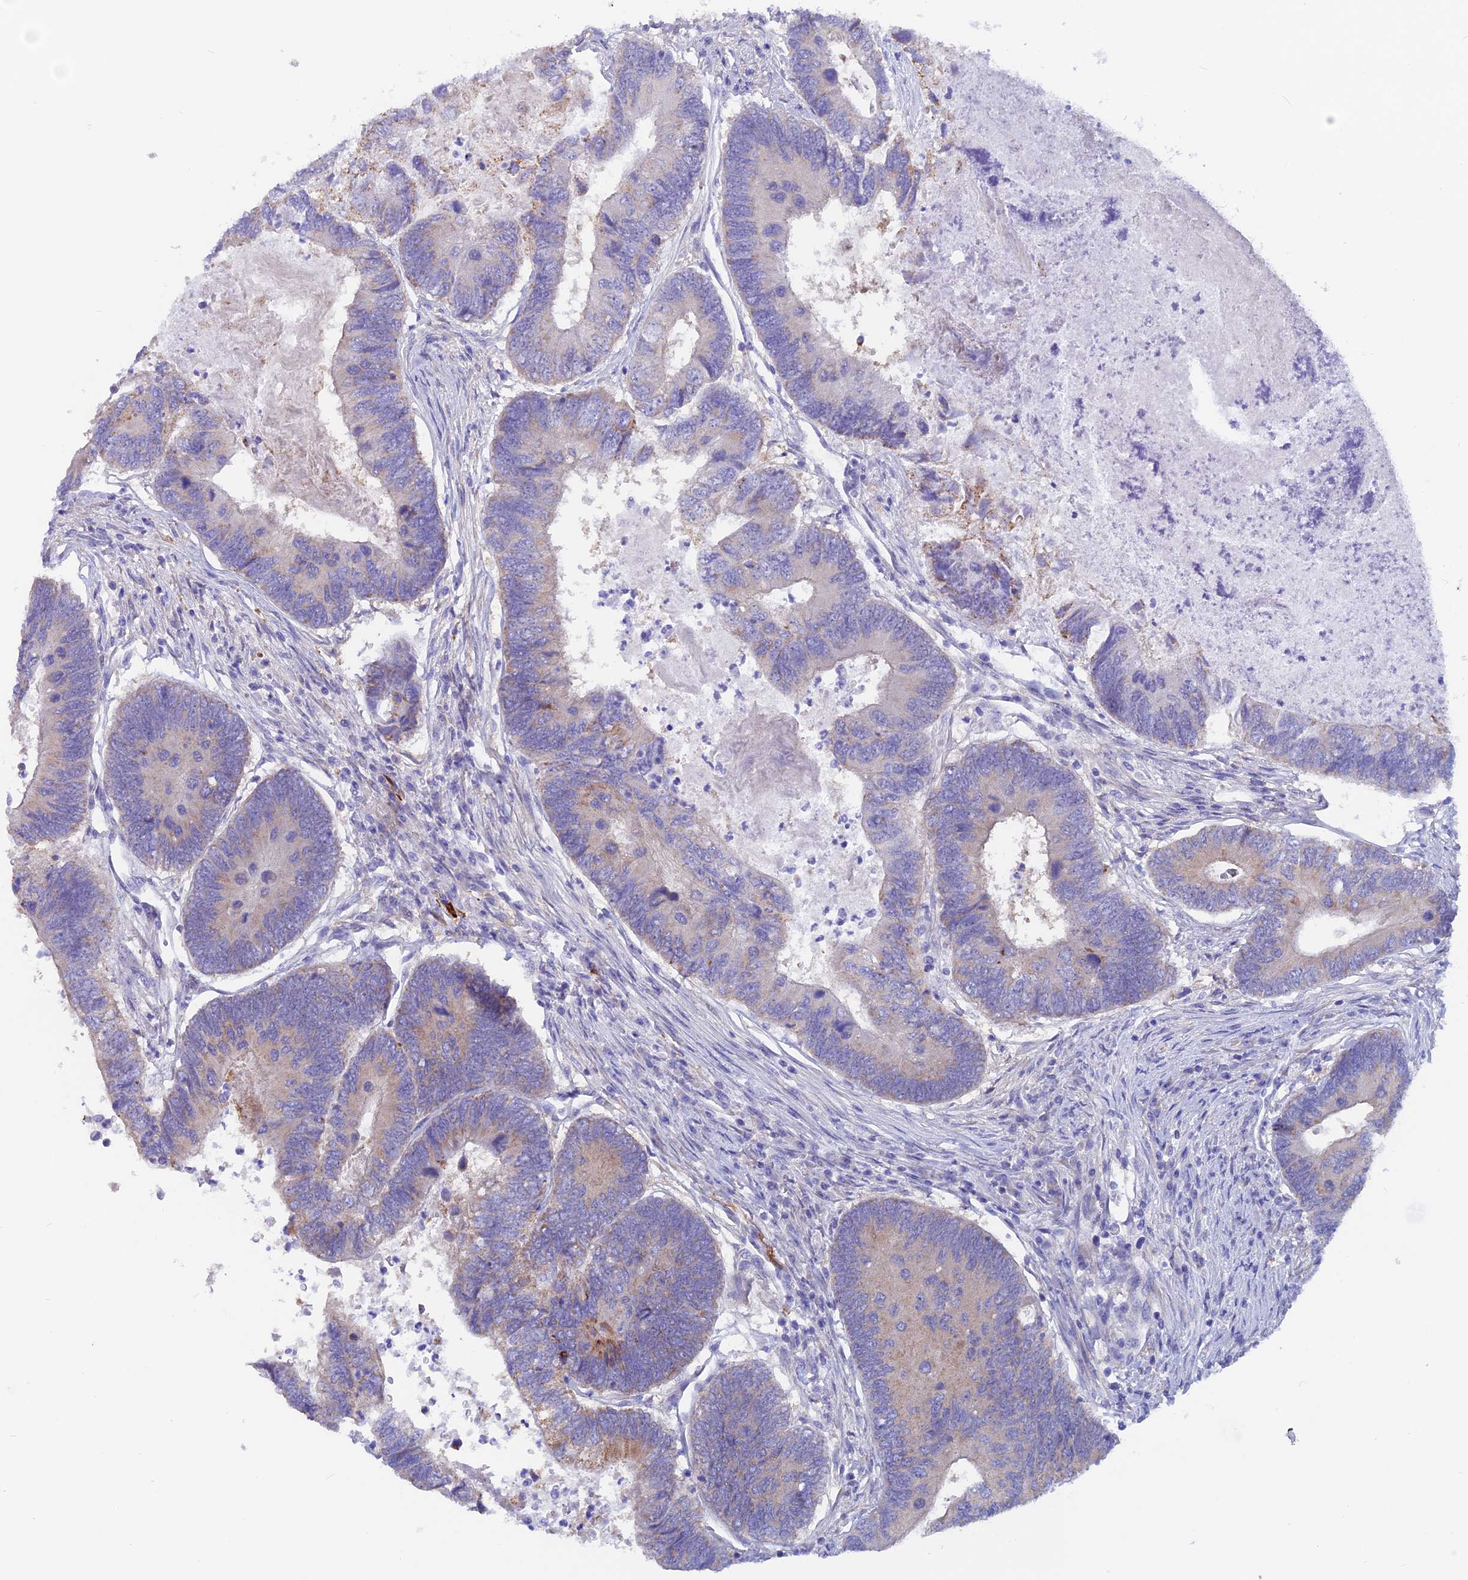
{"staining": {"intensity": "weak", "quantity": "<25%", "location": "cytoplasmic/membranous"}, "tissue": "colorectal cancer", "cell_type": "Tumor cells", "image_type": "cancer", "snomed": [{"axis": "morphology", "description": "Adenocarcinoma, NOS"}, {"axis": "topography", "description": "Colon"}], "caption": "A histopathology image of colorectal cancer (adenocarcinoma) stained for a protein demonstrates no brown staining in tumor cells.", "gene": "LZTFL1", "patient": {"sex": "female", "age": 67}}